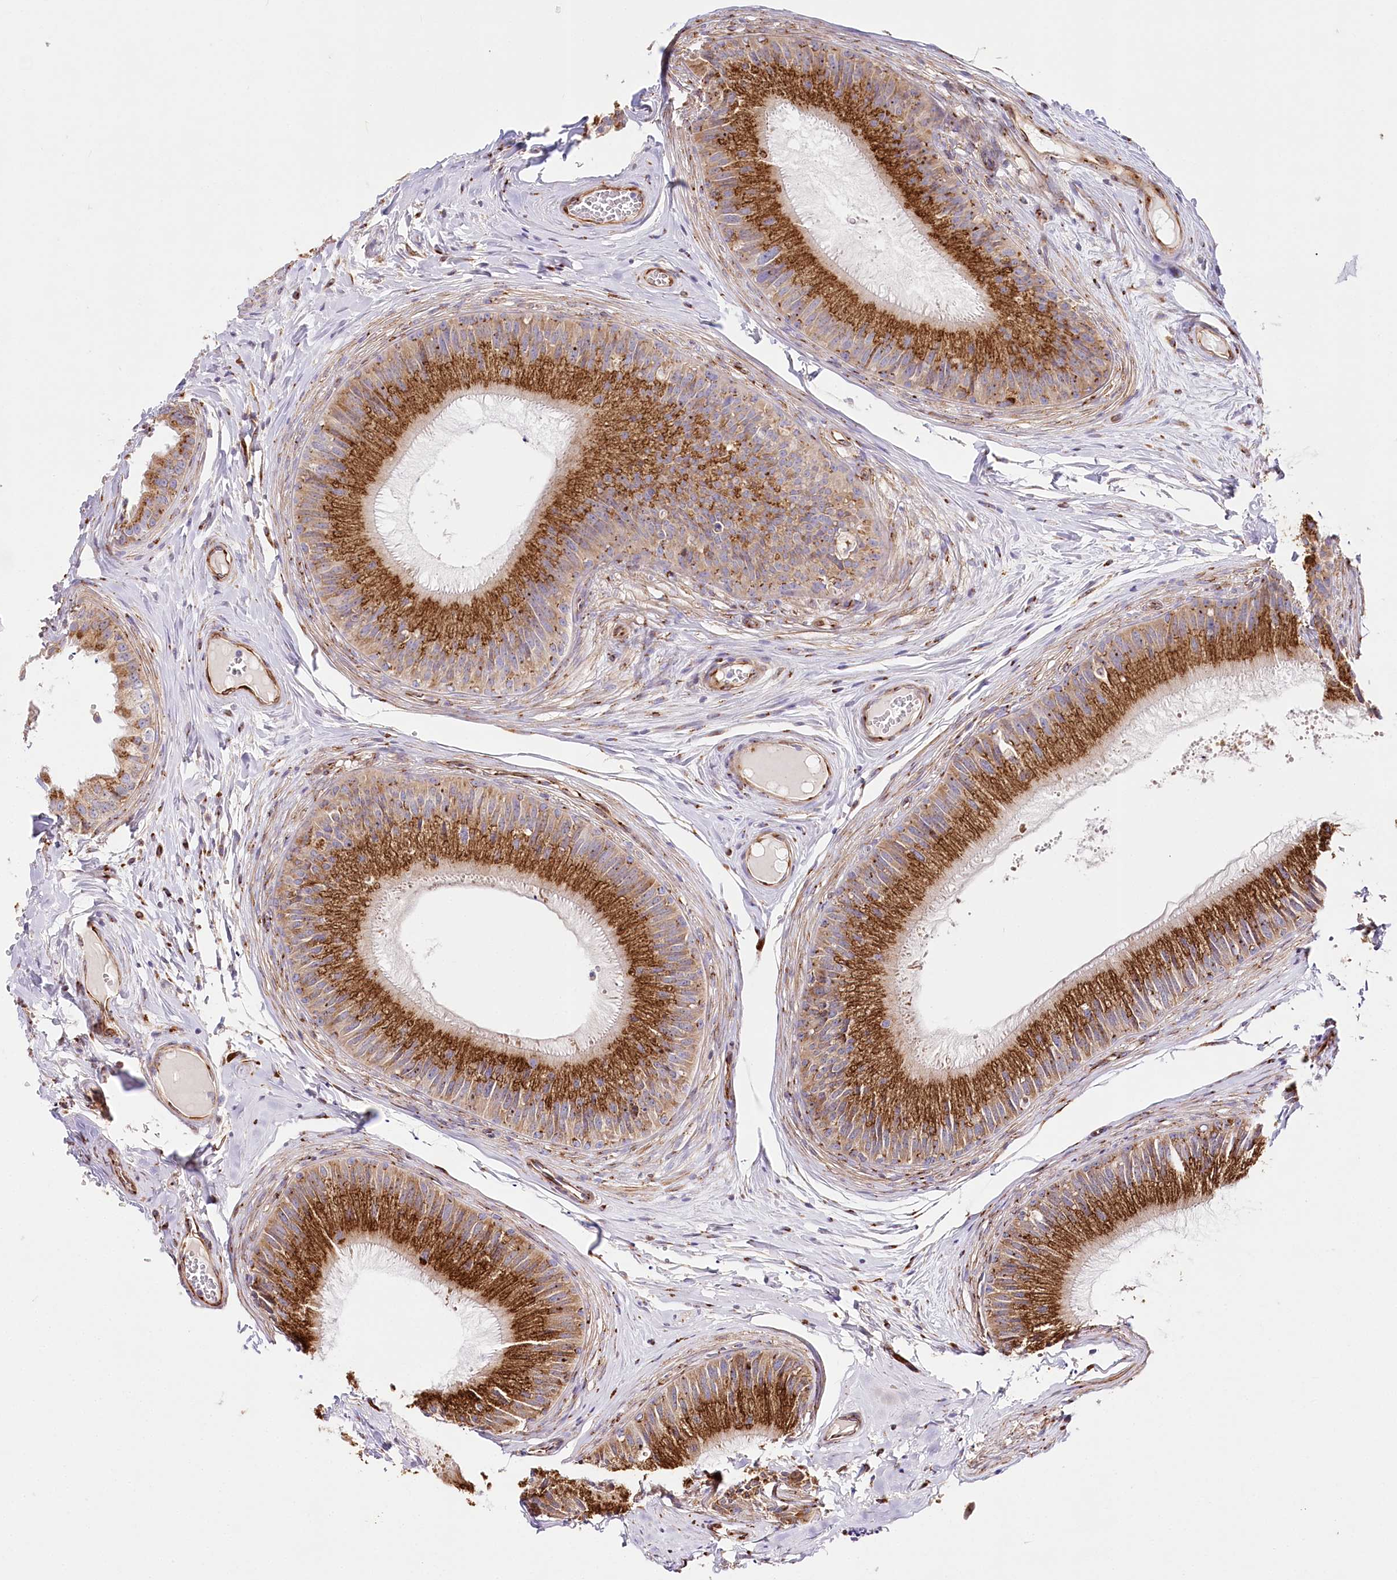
{"staining": {"intensity": "strong", "quantity": ">75%", "location": "cytoplasmic/membranous"}, "tissue": "epididymis", "cell_type": "Glandular cells", "image_type": "normal", "snomed": [{"axis": "morphology", "description": "Normal tissue, NOS"}, {"axis": "topography", "description": "Epididymis"}], "caption": "The image displays staining of normal epididymis, revealing strong cytoplasmic/membranous protein expression (brown color) within glandular cells. Using DAB (3,3'-diaminobenzidine) (brown) and hematoxylin (blue) stains, captured at high magnification using brightfield microscopy.", "gene": "ABRAXAS2", "patient": {"sex": "male", "age": 31}}